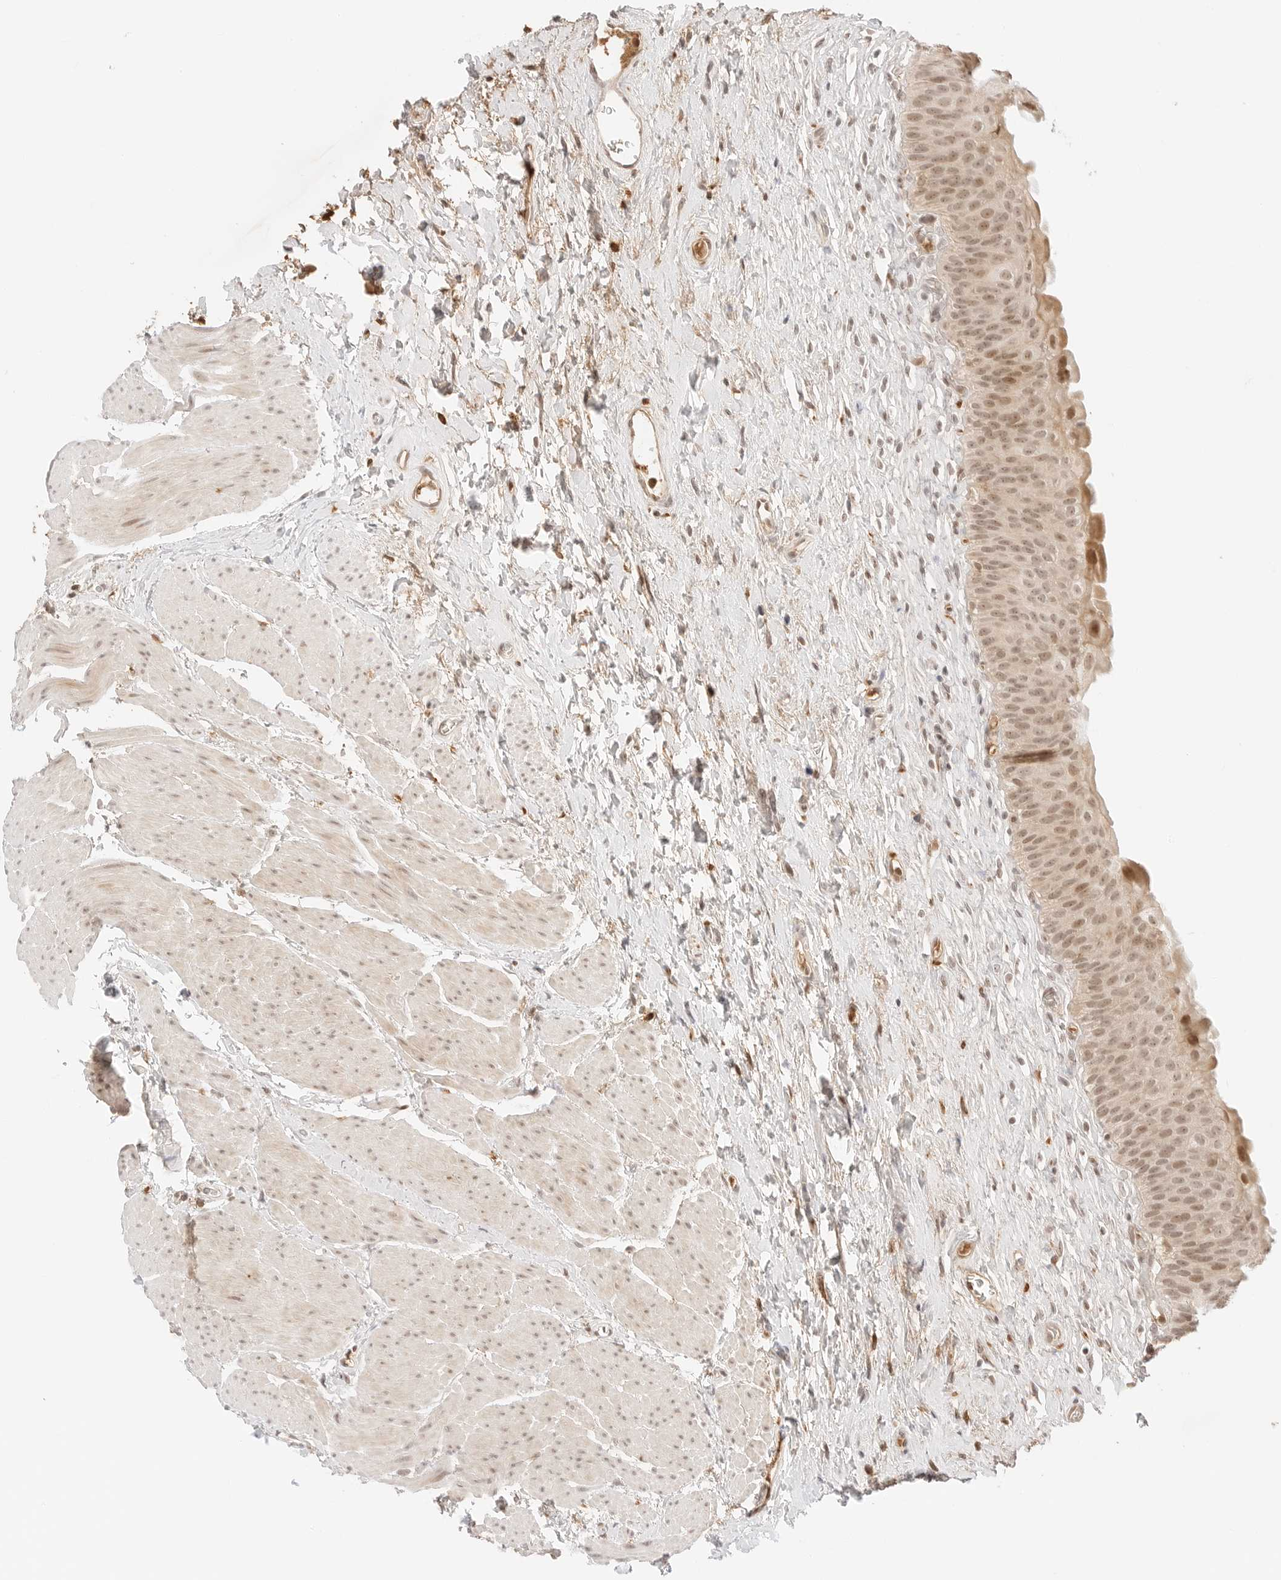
{"staining": {"intensity": "moderate", "quantity": ">75%", "location": "nuclear"}, "tissue": "urinary bladder", "cell_type": "Urothelial cells", "image_type": "normal", "snomed": [{"axis": "morphology", "description": "Normal tissue, NOS"}, {"axis": "topography", "description": "Urinary bladder"}], "caption": "Unremarkable urinary bladder was stained to show a protein in brown. There is medium levels of moderate nuclear positivity in about >75% of urothelial cells. (DAB (3,3'-diaminobenzidine) = brown stain, brightfield microscopy at high magnification).", "gene": "RPS6KL1", "patient": {"sex": "male", "age": 74}}